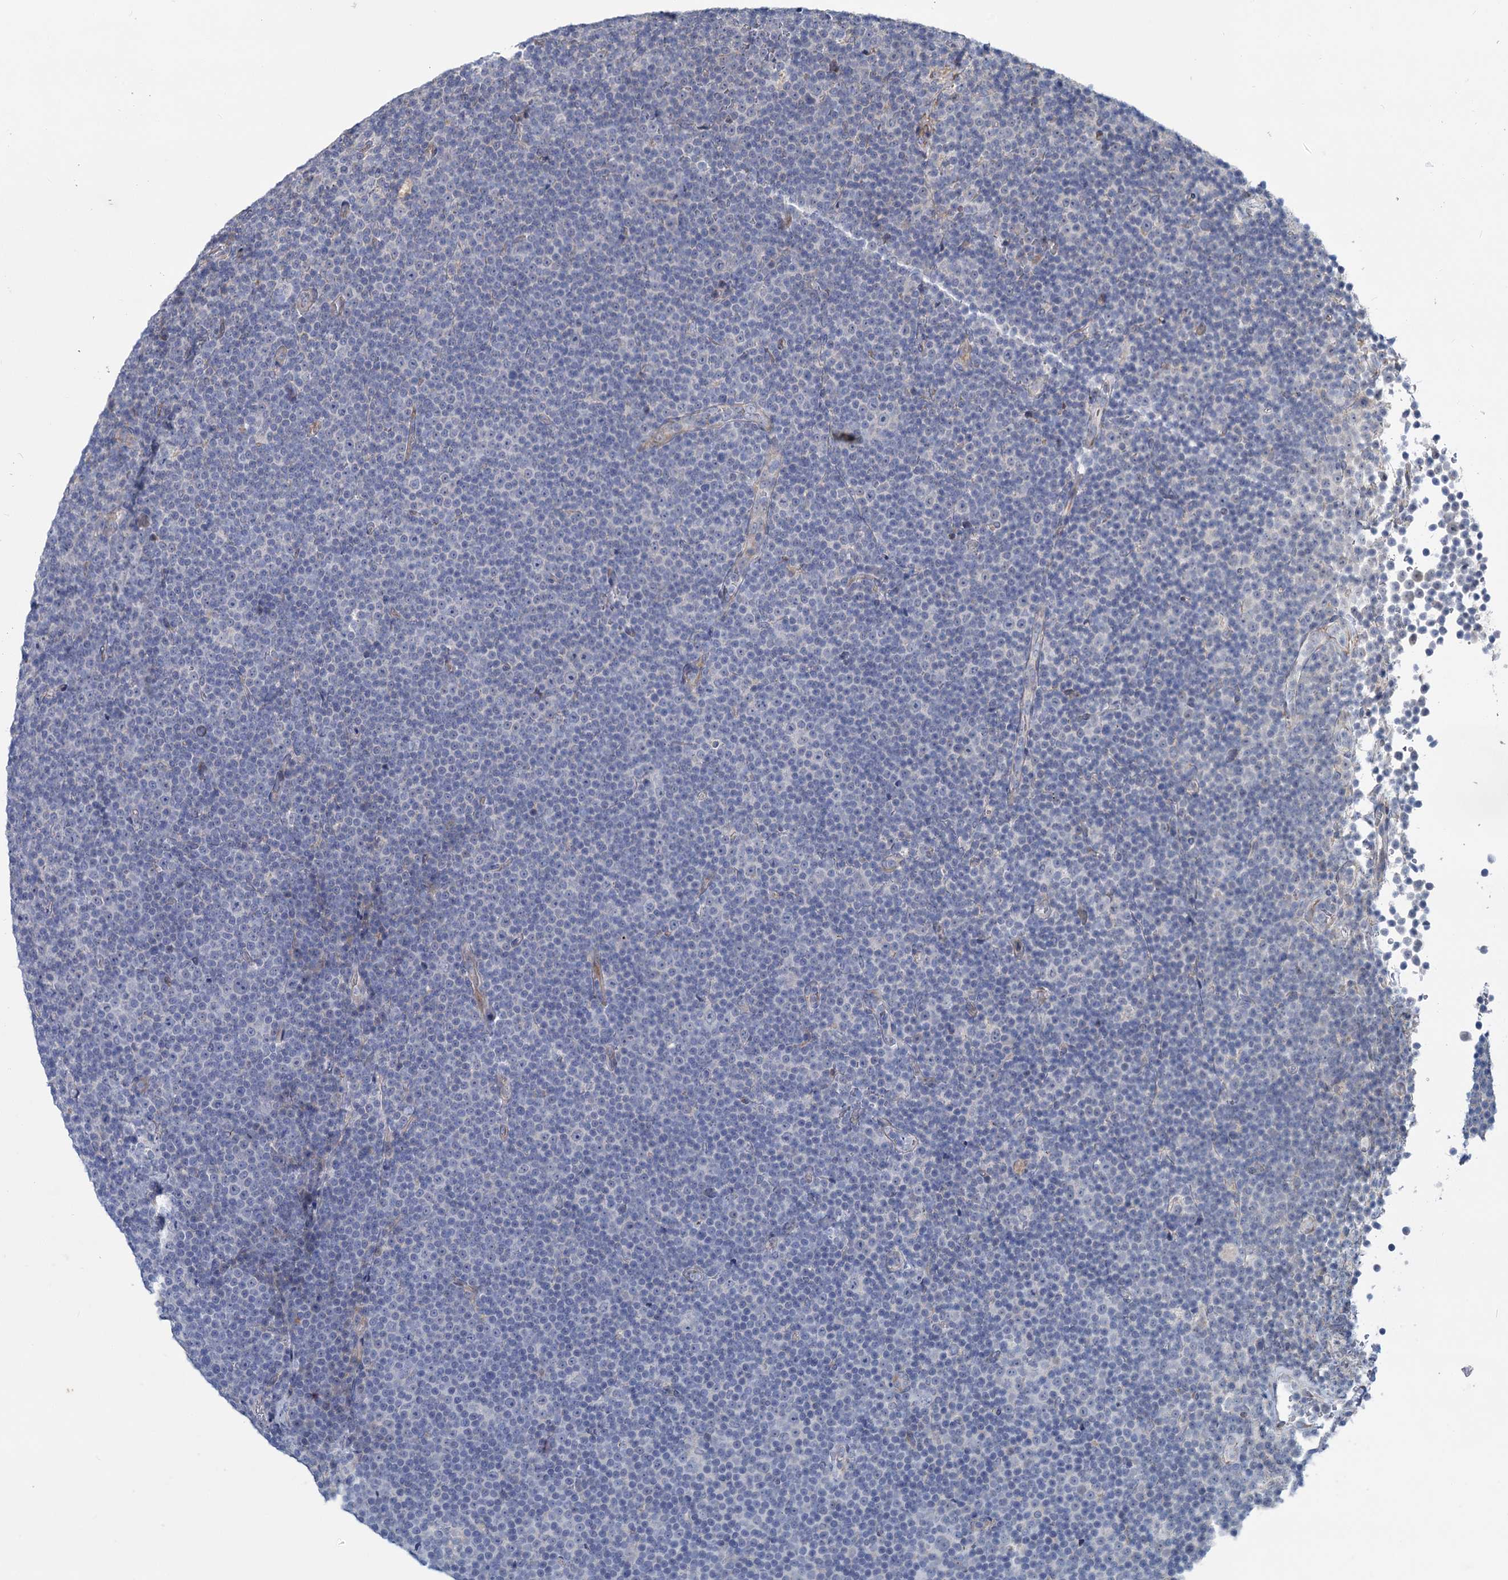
{"staining": {"intensity": "negative", "quantity": "none", "location": "none"}, "tissue": "lymphoma", "cell_type": "Tumor cells", "image_type": "cancer", "snomed": [{"axis": "morphology", "description": "Malignant lymphoma, non-Hodgkin's type, Low grade"}, {"axis": "topography", "description": "Lymph node"}], "caption": "A histopathology image of human lymphoma is negative for staining in tumor cells.", "gene": "PRSS35", "patient": {"sex": "female", "age": 67}}